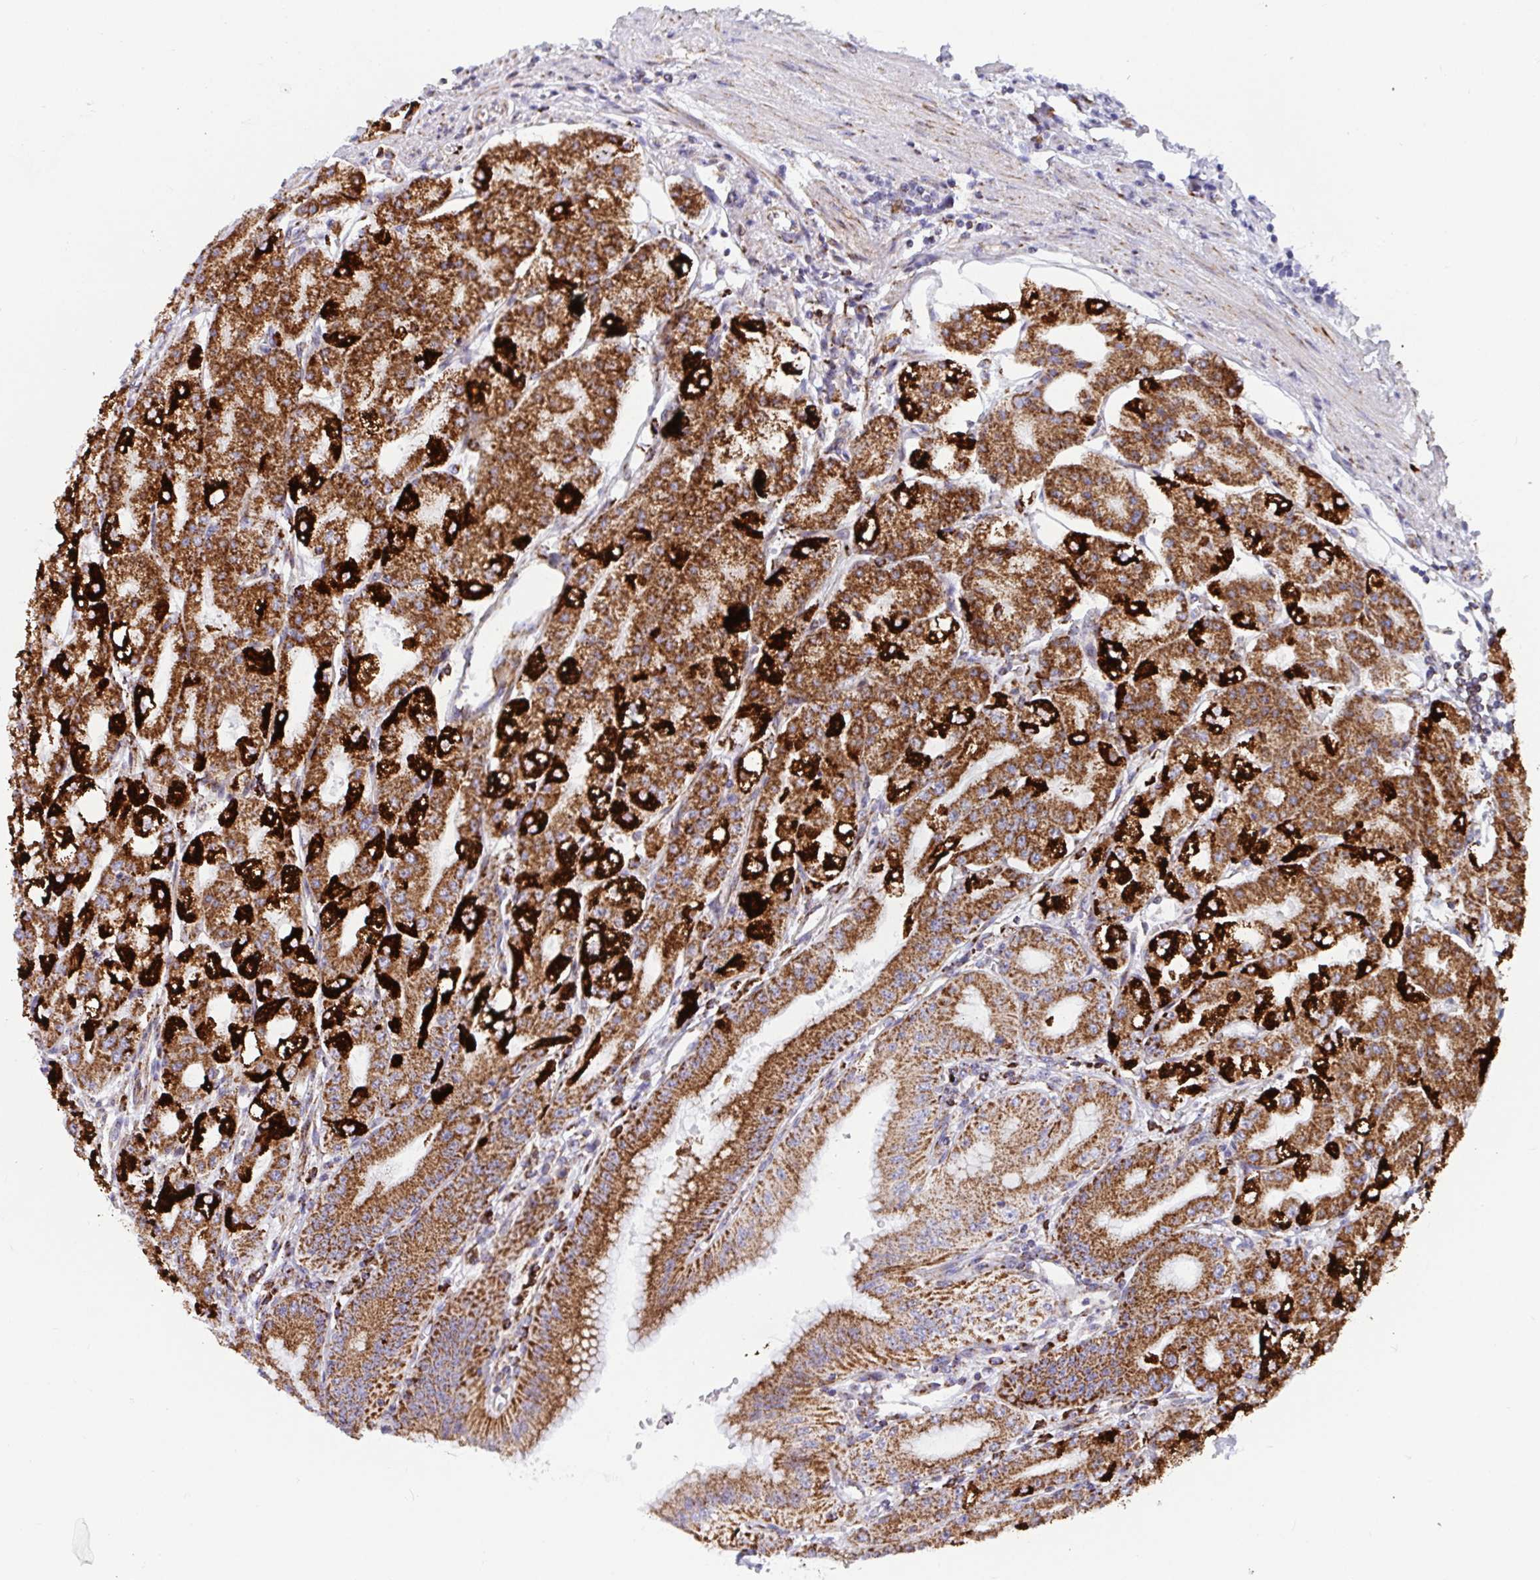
{"staining": {"intensity": "strong", "quantity": ">75%", "location": "cytoplasmic/membranous"}, "tissue": "stomach", "cell_type": "Glandular cells", "image_type": "normal", "snomed": [{"axis": "morphology", "description": "Normal tissue, NOS"}, {"axis": "topography", "description": "Stomach, lower"}], "caption": "IHC histopathology image of benign stomach: stomach stained using IHC shows high levels of strong protein expression localized specifically in the cytoplasmic/membranous of glandular cells, appearing as a cytoplasmic/membranous brown color.", "gene": "ATP5MJ", "patient": {"sex": "male", "age": 71}}